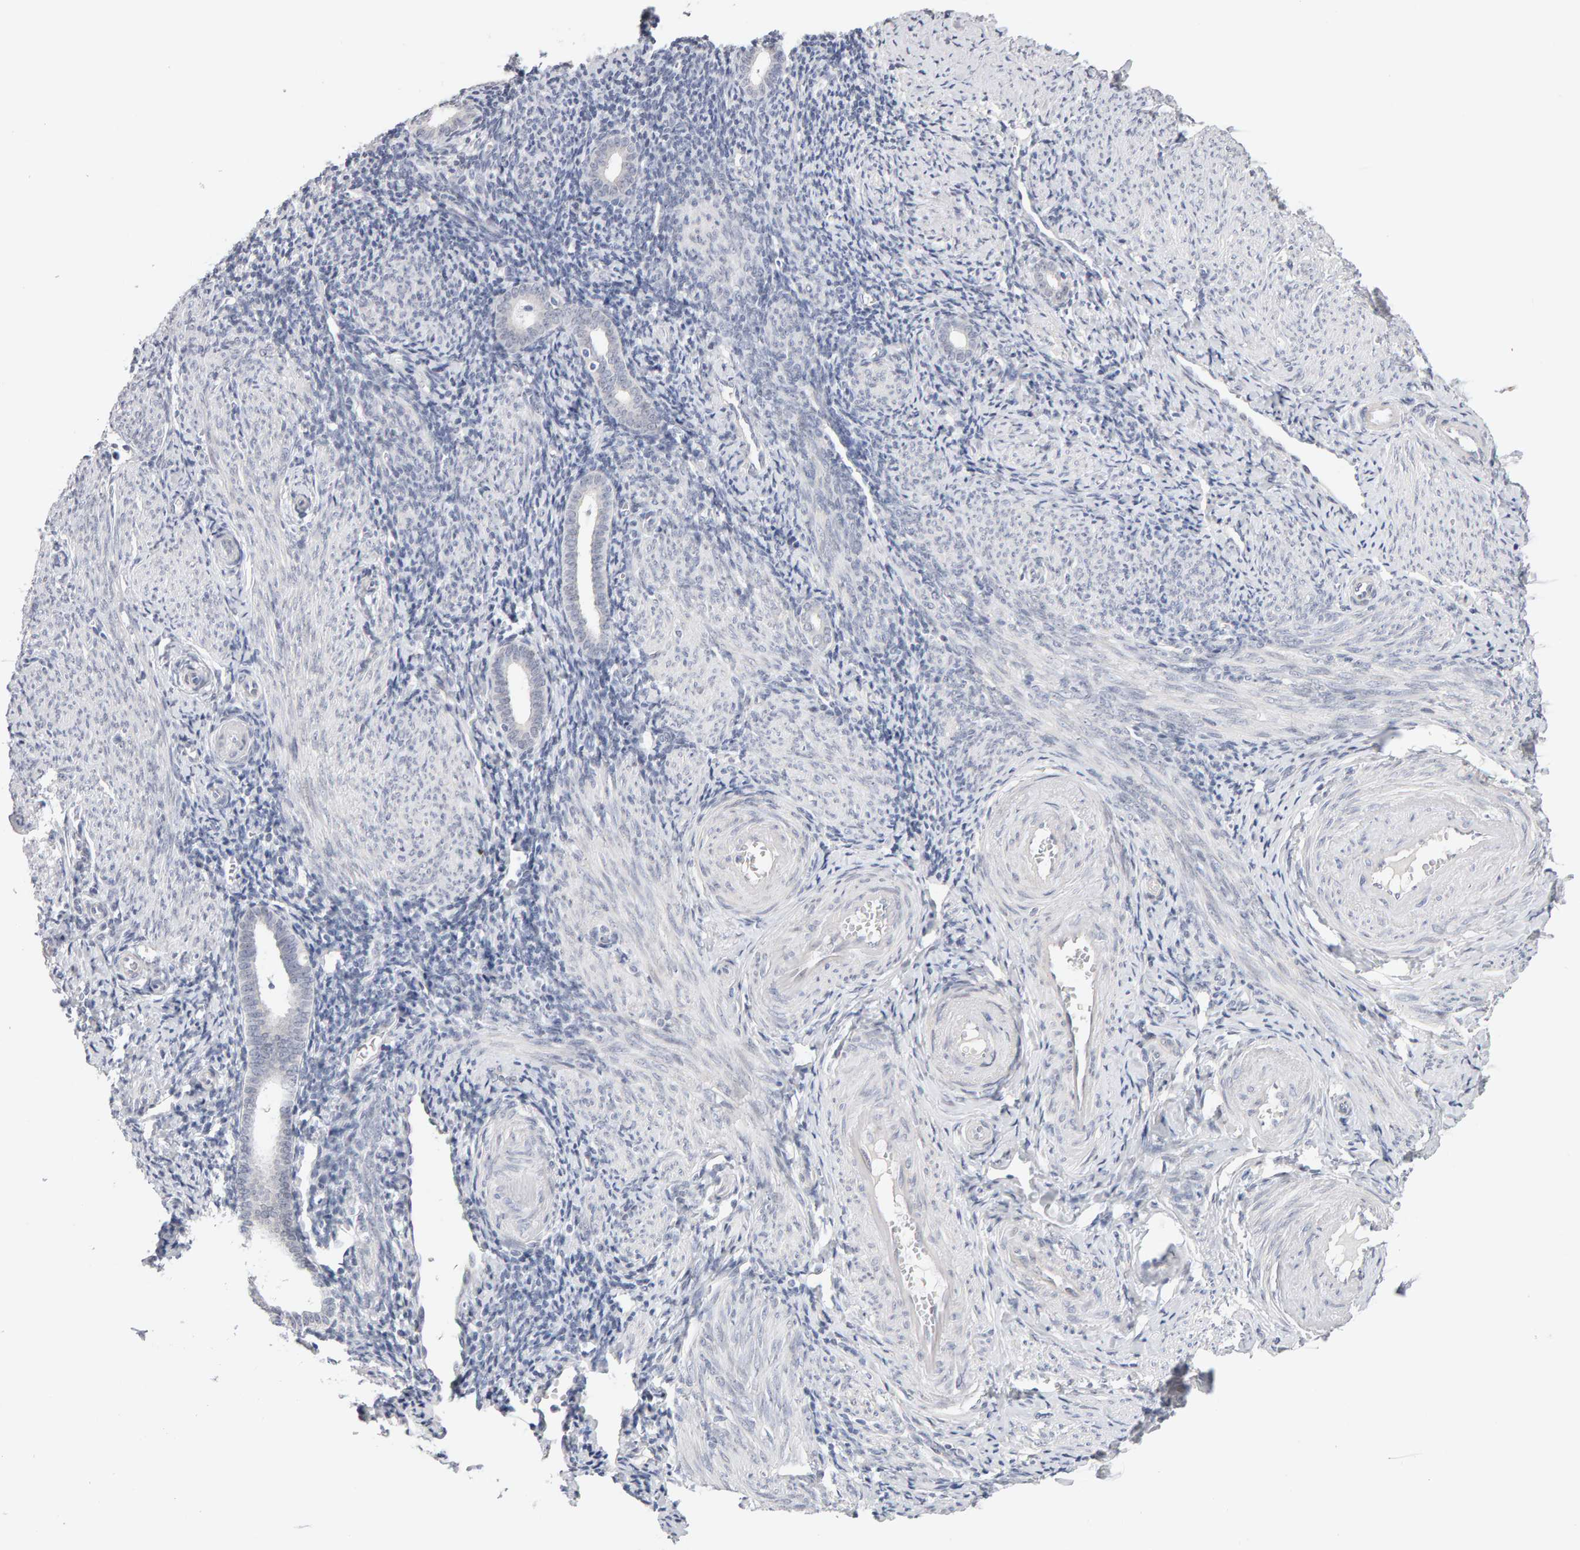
{"staining": {"intensity": "negative", "quantity": "none", "location": "none"}, "tissue": "endometrium", "cell_type": "Cells in endometrial stroma", "image_type": "normal", "snomed": [{"axis": "morphology", "description": "Normal tissue, NOS"}, {"axis": "topography", "description": "Endometrium"}], "caption": "Immunohistochemistry (IHC) image of normal human endometrium stained for a protein (brown), which demonstrates no positivity in cells in endometrial stroma.", "gene": "HNF4A", "patient": {"sex": "female", "age": 50}}